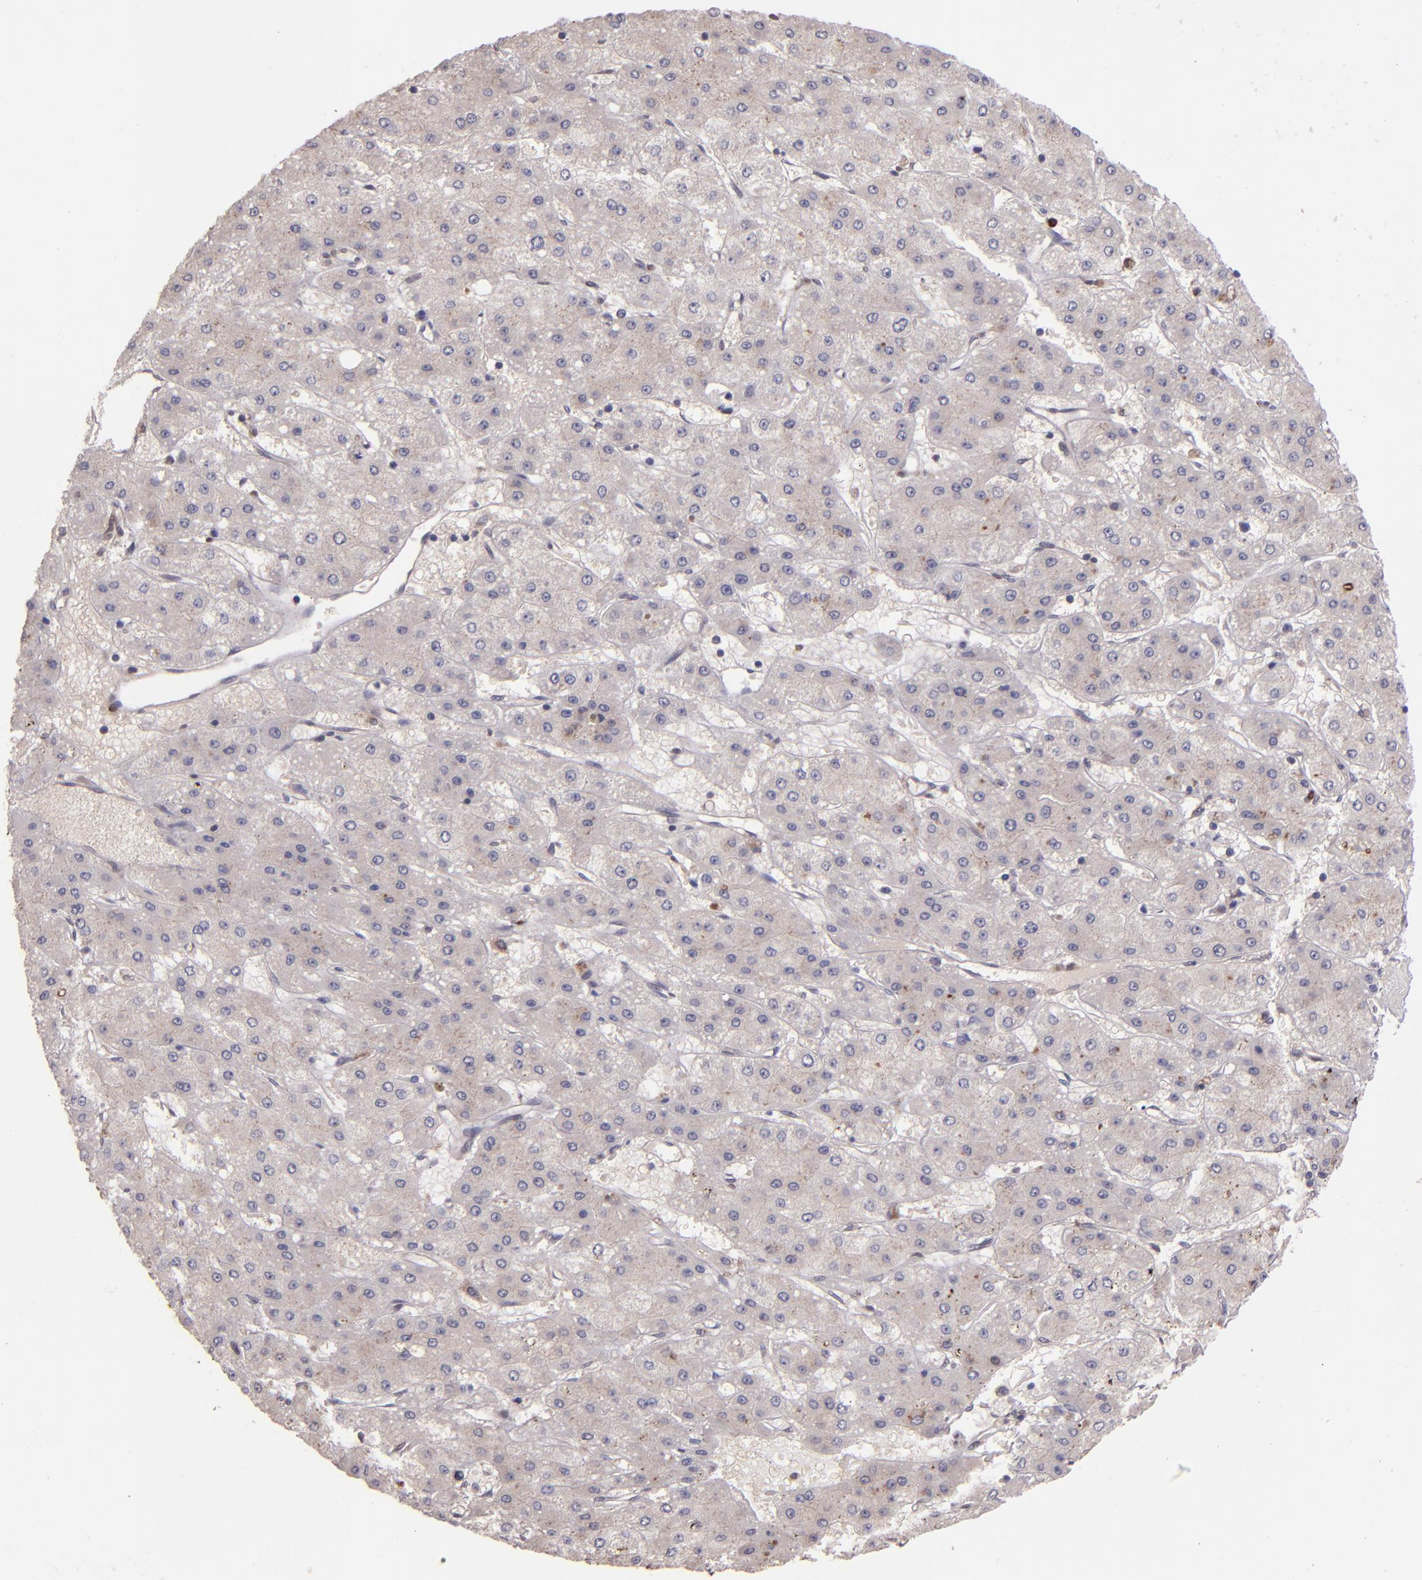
{"staining": {"intensity": "negative", "quantity": "none", "location": "none"}, "tissue": "liver cancer", "cell_type": "Tumor cells", "image_type": "cancer", "snomed": [{"axis": "morphology", "description": "Carcinoma, Hepatocellular, NOS"}, {"axis": "topography", "description": "Liver"}], "caption": "Protein analysis of liver cancer (hepatocellular carcinoma) displays no significant staining in tumor cells.", "gene": "NUP62CL", "patient": {"sex": "female", "age": 52}}